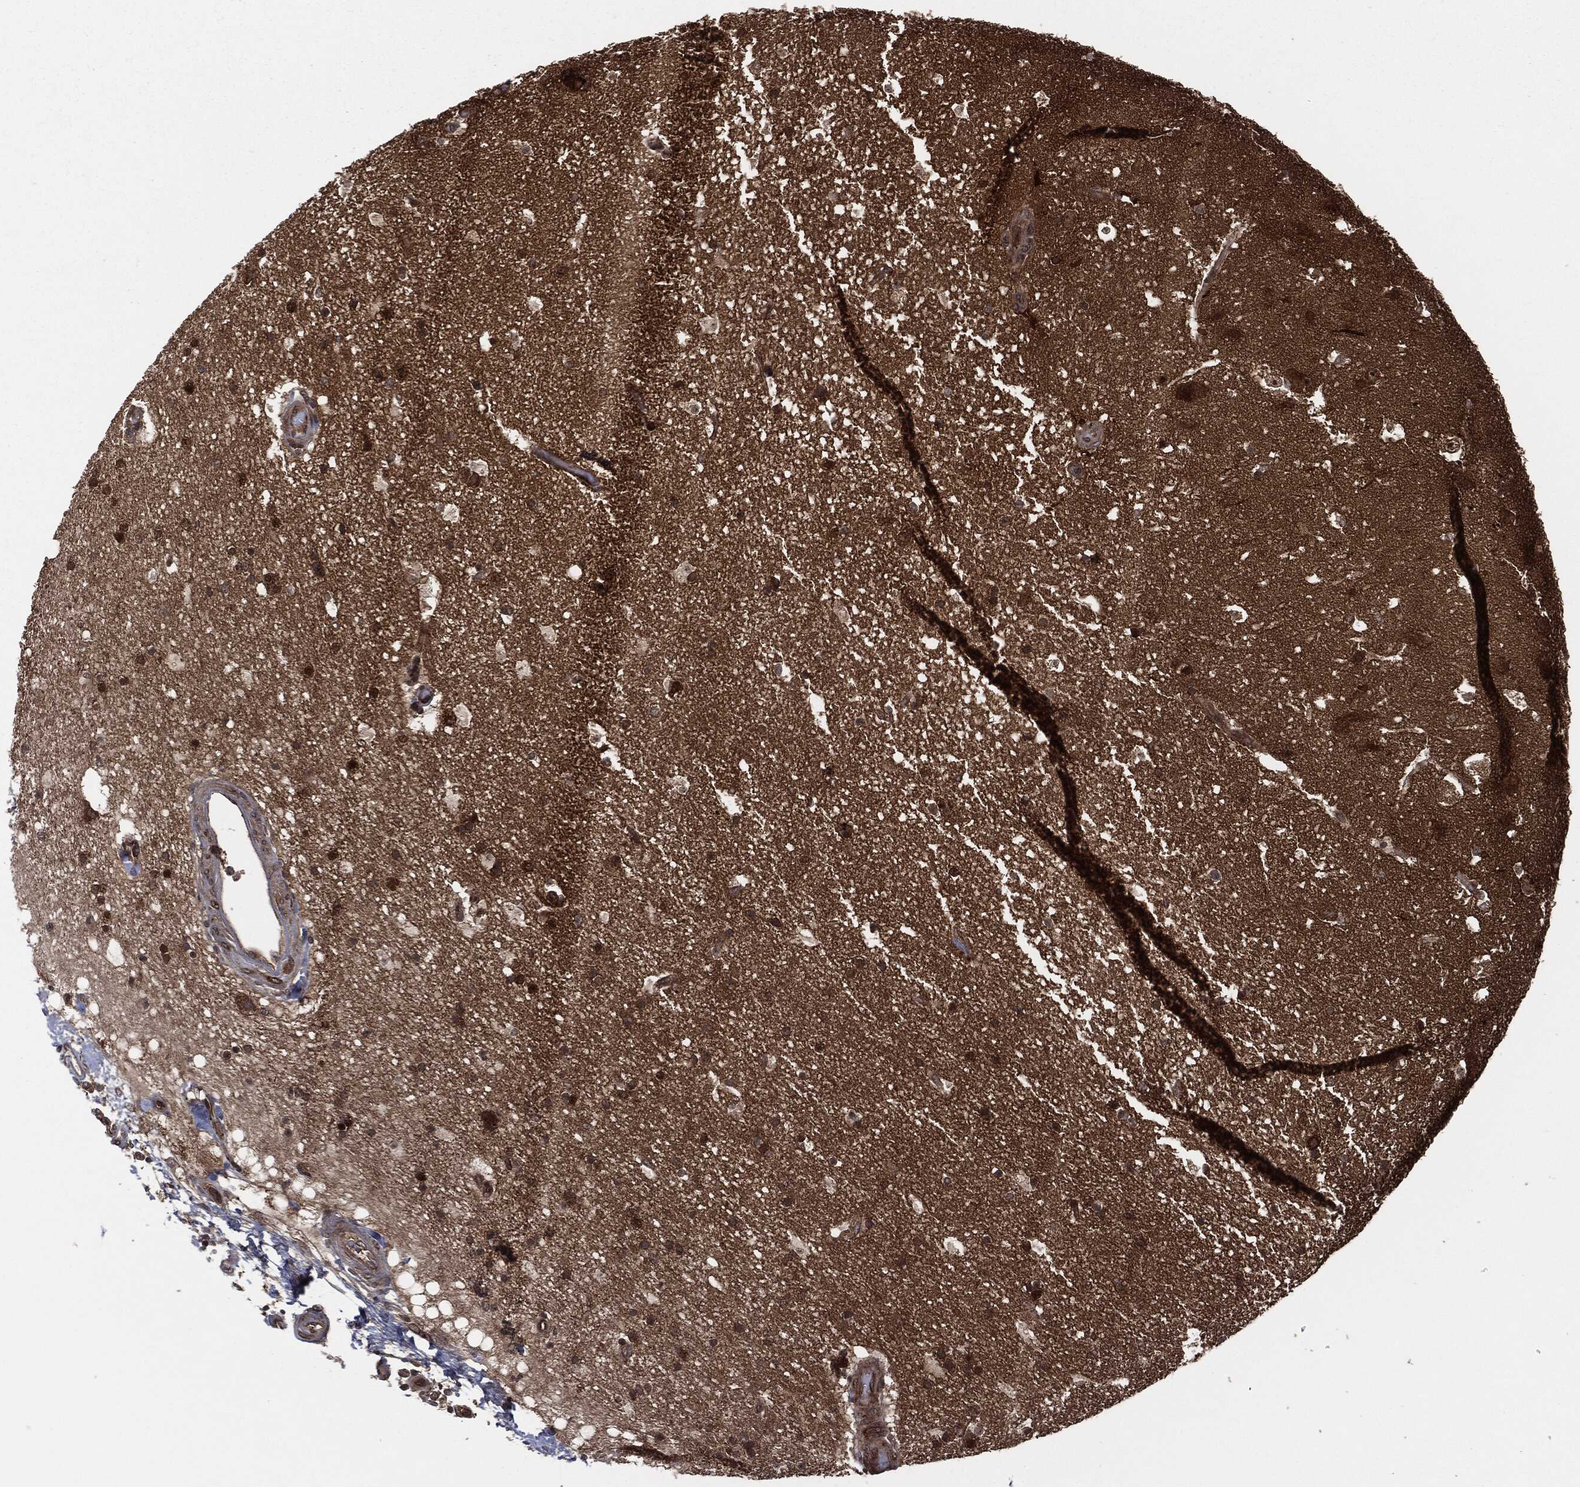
{"staining": {"intensity": "moderate", "quantity": "<25%", "location": "cytoplasmic/membranous,nuclear"}, "tissue": "hippocampus", "cell_type": "Glial cells", "image_type": "normal", "snomed": [{"axis": "morphology", "description": "Normal tissue, NOS"}, {"axis": "topography", "description": "Hippocampus"}], "caption": "IHC image of benign human hippocampus stained for a protein (brown), which reveals low levels of moderate cytoplasmic/membranous,nuclear positivity in approximately <25% of glial cells.", "gene": "HRAS", "patient": {"sex": "male", "age": 51}}